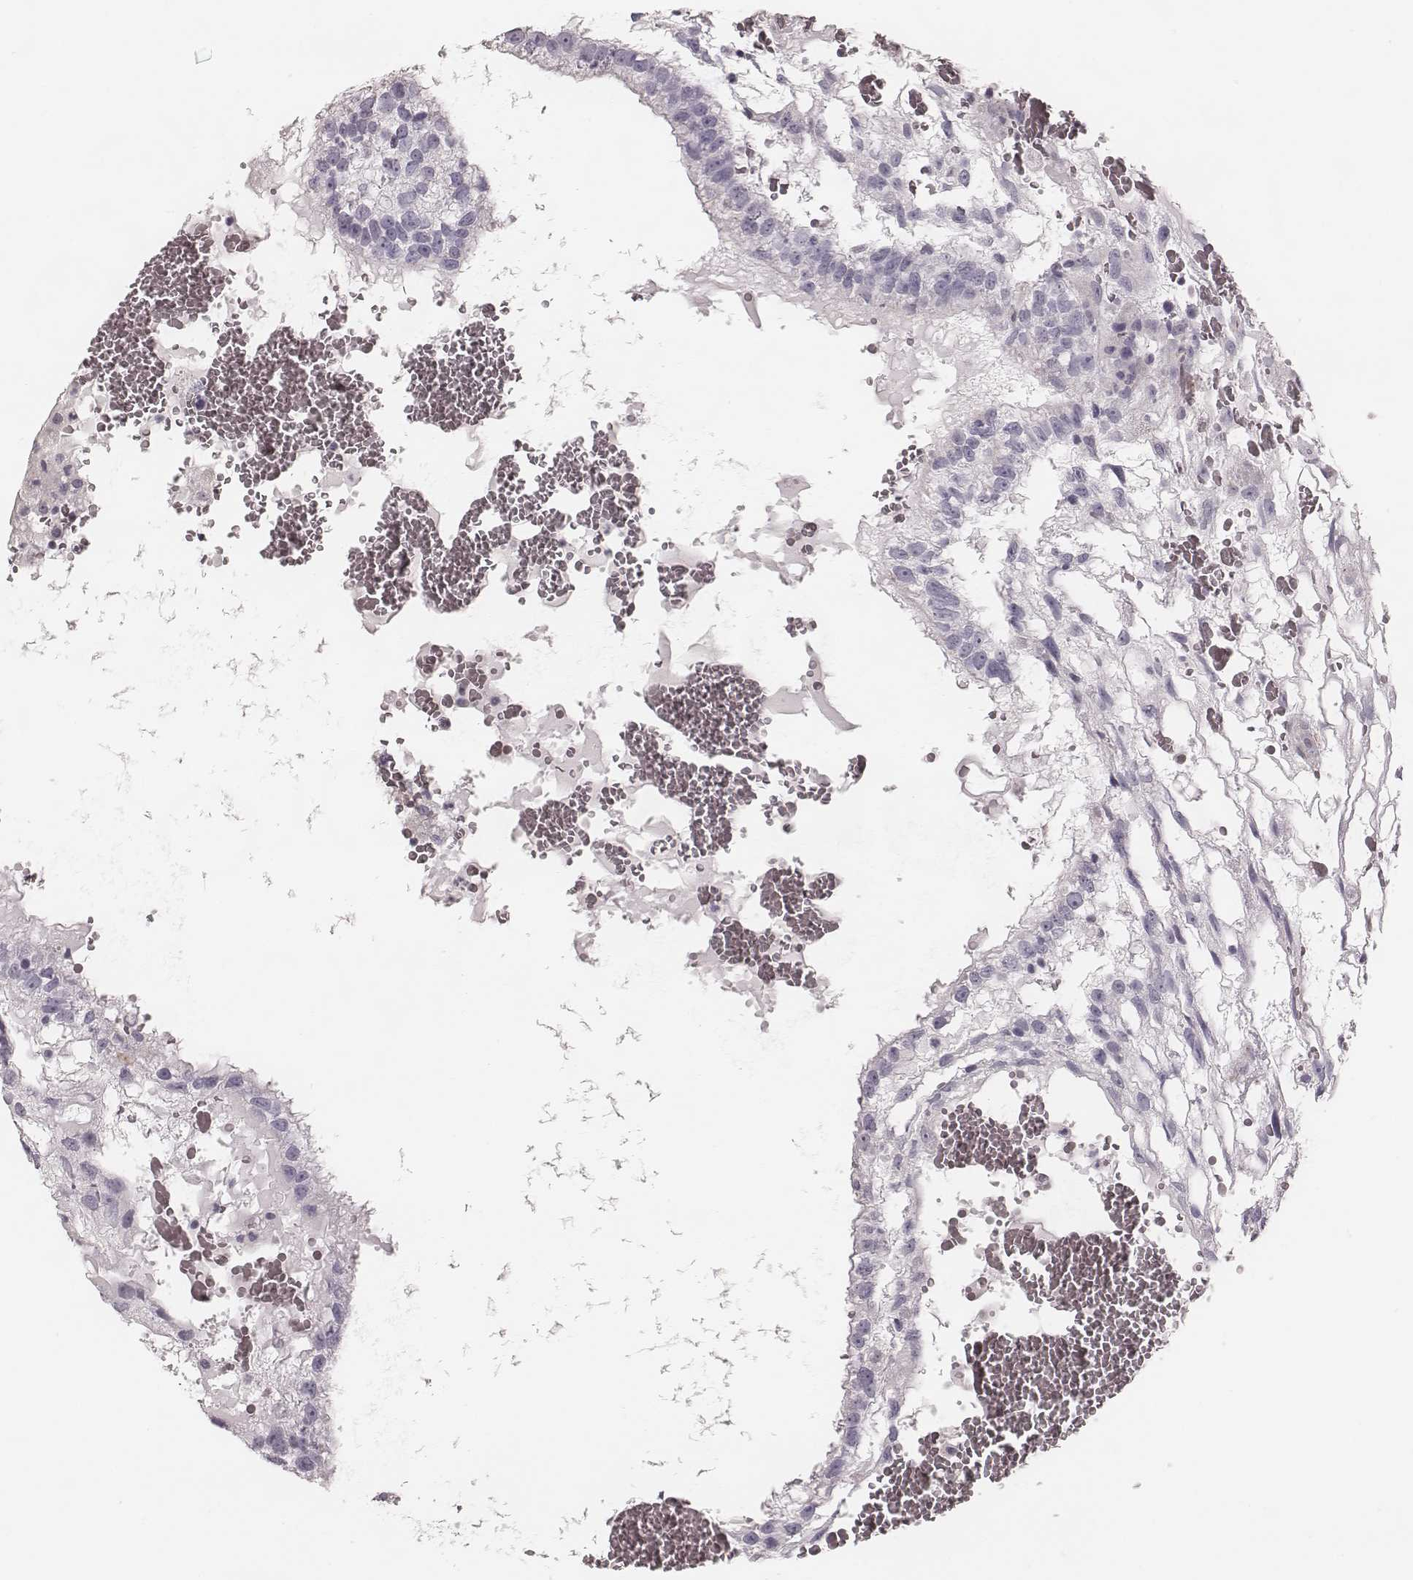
{"staining": {"intensity": "negative", "quantity": "none", "location": "none"}, "tissue": "testis cancer", "cell_type": "Tumor cells", "image_type": "cancer", "snomed": [{"axis": "morphology", "description": "Normal tissue, NOS"}, {"axis": "morphology", "description": "Carcinoma, Embryonal, NOS"}, {"axis": "topography", "description": "Testis"}], "caption": "Immunohistochemical staining of human testis cancer (embryonal carcinoma) shows no significant positivity in tumor cells. The staining was performed using DAB (3,3'-diaminobenzidine) to visualize the protein expression in brown, while the nuclei were stained in blue with hematoxylin (Magnification: 20x).", "gene": "SPA17", "patient": {"sex": "male", "age": 32}}